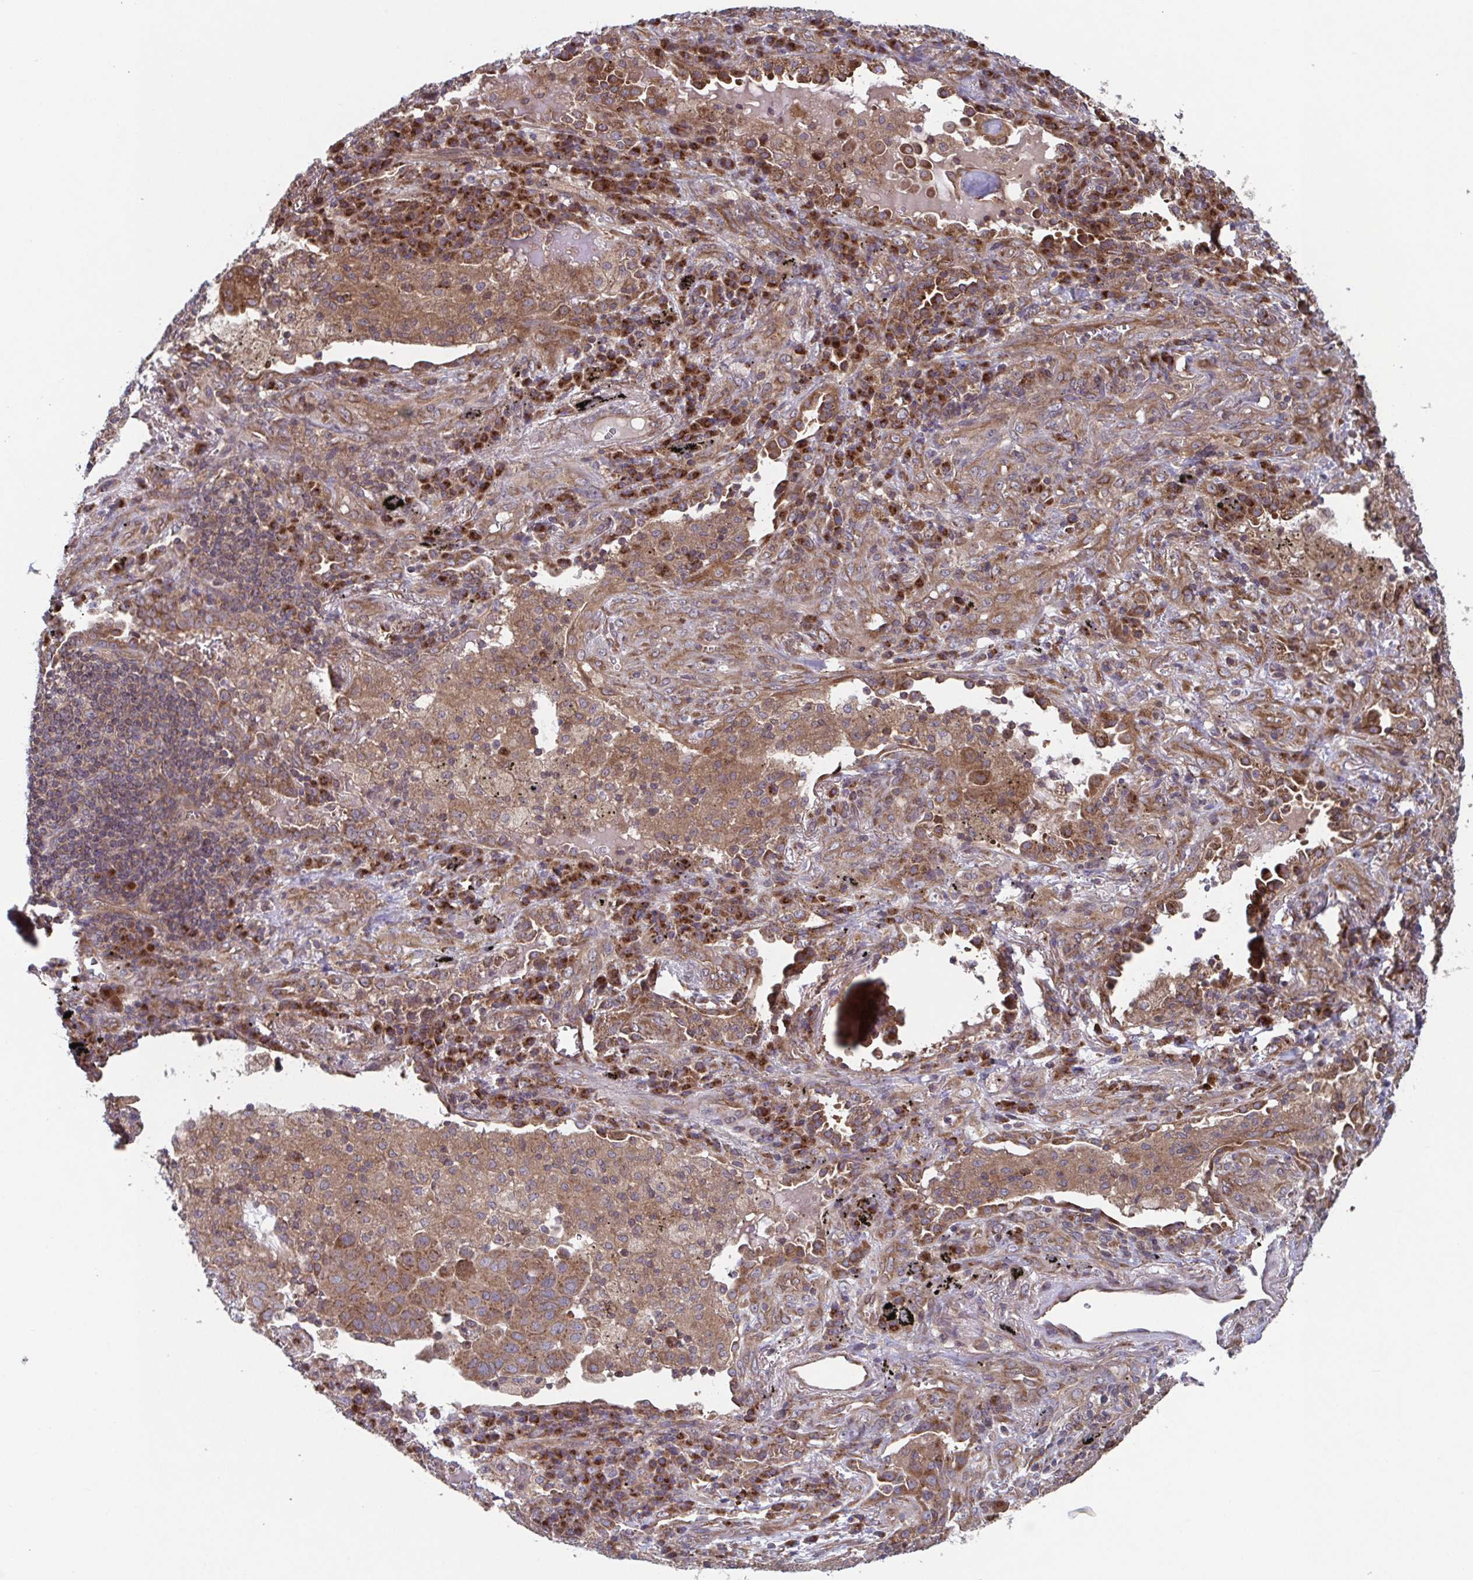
{"staining": {"intensity": "moderate", "quantity": ">75%", "location": "cytoplasmic/membranous"}, "tissue": "lung cancer", "cell_type": "Tumor cells", "image_type": "cancer", "snomed": [{"axis": "morphology", "description": "Adenocarcinoma, NOS"}, {"axis": "morphology", "description": "Adenocarcinoma, metastatic, NOS"}, {"axis": "topography", "description": "Lymph node"}, {"axis": "topography", "description": "Lung"}], "caption": "Human lung cancer (metastatic adenocarcinoma) stained with a brown dye exhibits moderate cytoplasmic/membranous positive staining in about >75% of tumor cells.", "gene": "COPB1", "patient": {"sex": "female", "age": 65}}